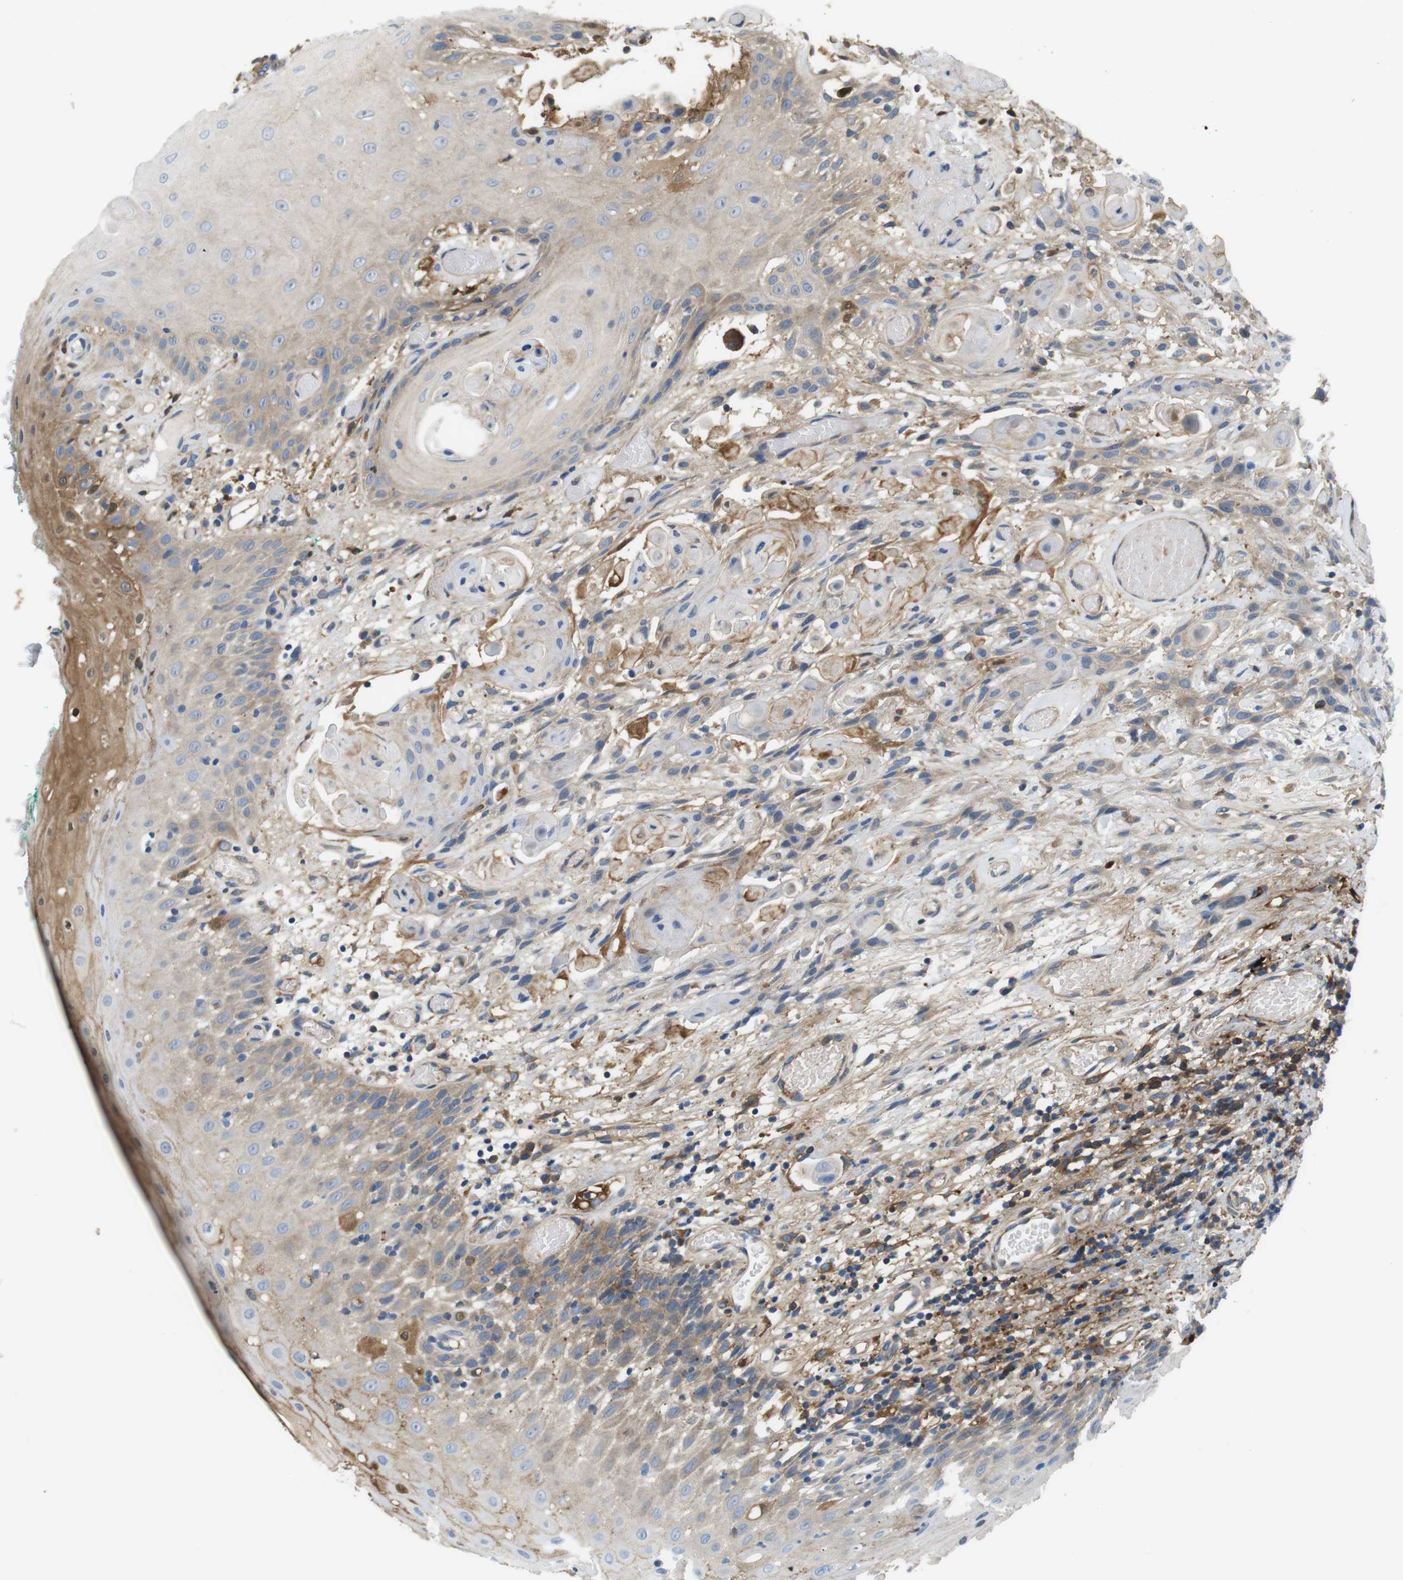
{"staining": {"intensity": "moderate", "quantity": "<25%", "location": "cytoplasmic/membranous"}, "tissue": "oral mucosa", "cell_type": "Squamous epithelial cells", "image_type": "normal", "snomed": [{"axis": "morphology", "description": "Normal tissue, NOS"}, {"axis": "morphology", "description": "Squamous cell carcinoma, NOS"}, {"axis": "topography", "description": "Oral tissue"}, {"axis": "topography", "description": "Salivary gland"}, {"axis": "topography", "description": "Head-Neck"}], "caption": "Protein positivity by immunohistochemistry reveals moderate cytoplasmic/membranous staining in about <25% of squamous epithelial cells in unremarkable oral mucosa.", "gene": "DCLK1", "patient": {"sex": "female", "age": 62}}